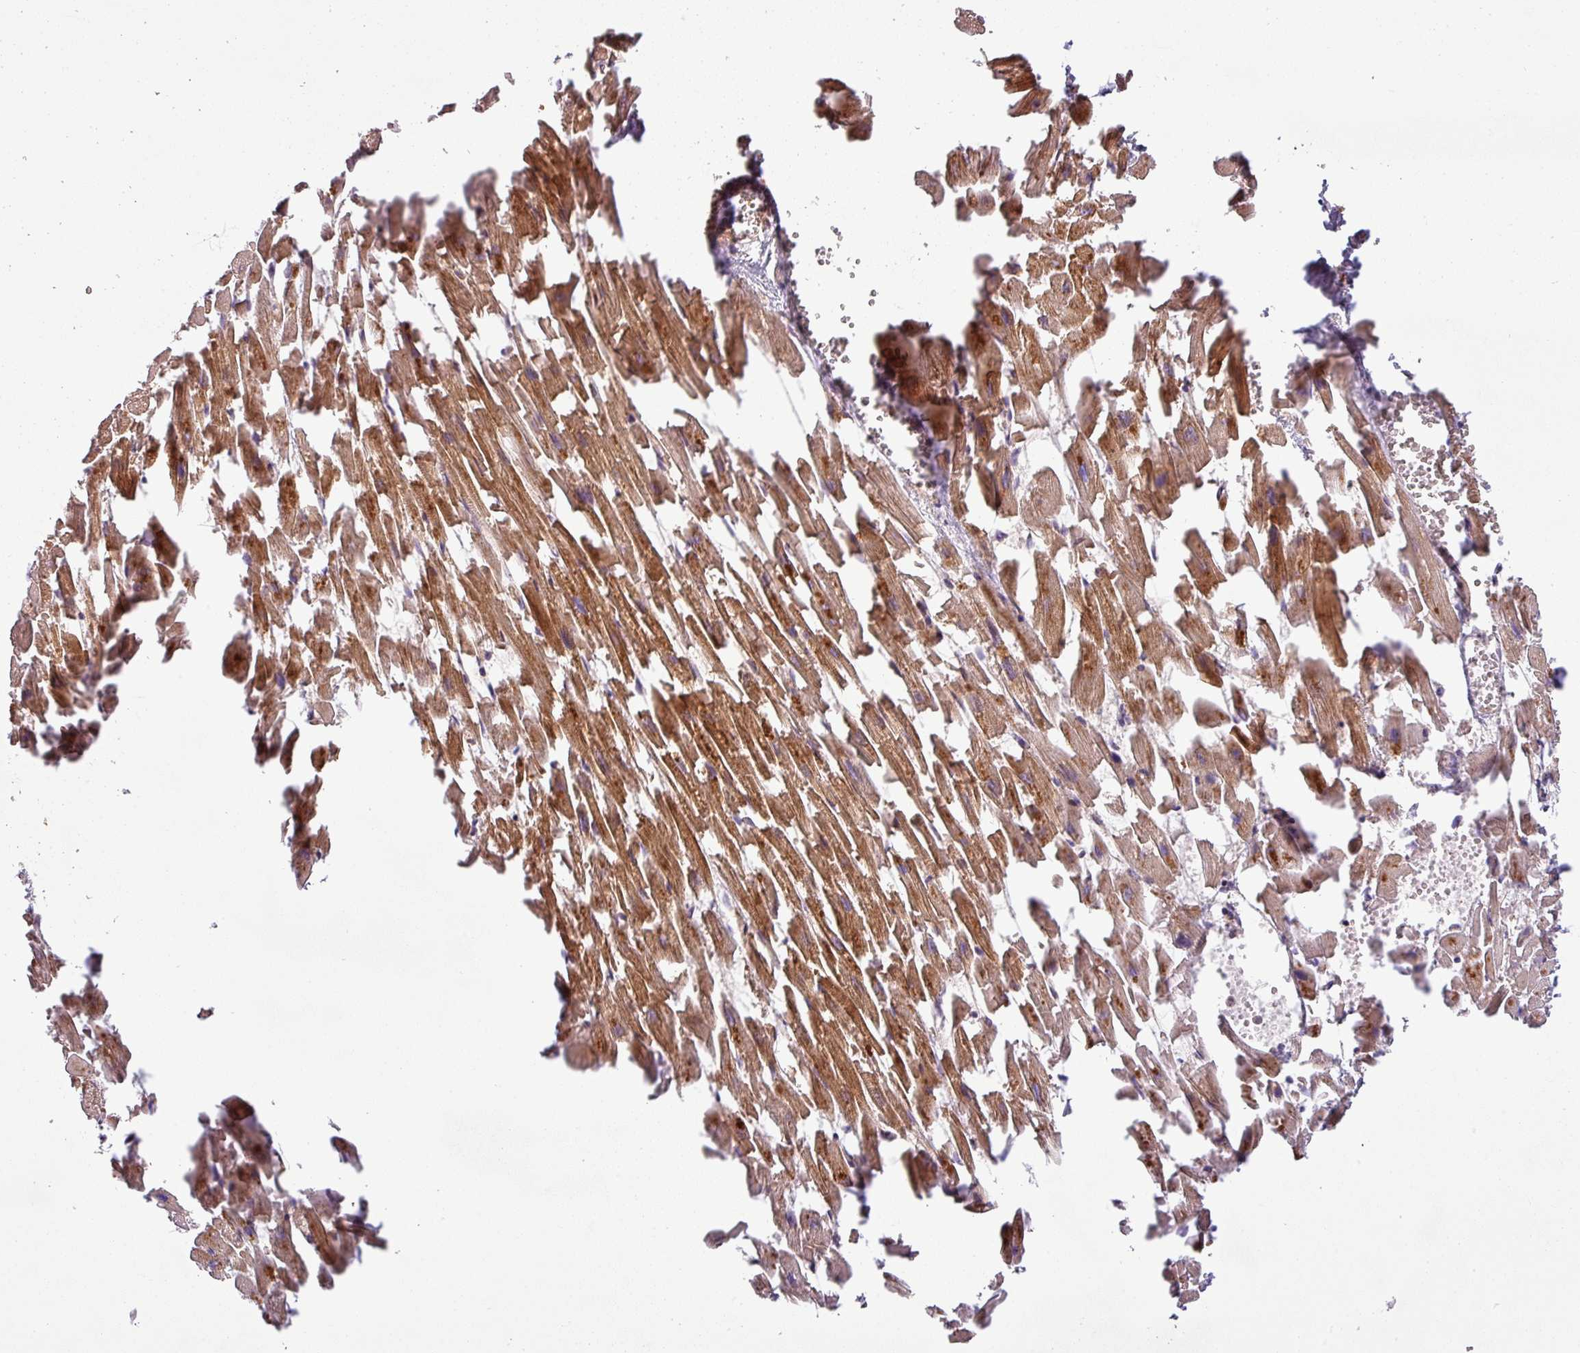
{"staining": {"intensity": "strong", "quantity": ">75%", "location": "cytoplasmic/membranous"}, "tissue": "heart muscle", "cell_type": "Cardiomyocytes", "image_type": "normal", "snomed": [{"axis": "morphology", "description": "Normal tissue, NOS"}, {"axis": "topography", "description": "Heart"}], "caption": "Protein staining by IHC displays strong cytoplasmic/membranous expression in approximately >75% of cardiomyocytes in normal heart muscle. The staining was performed using DAB, with brown indicating positive protein expression. Nuclei are stained blue with hematoxylin.", "gene": "ART1", "patient": {"sex": "female", "age": 64}}